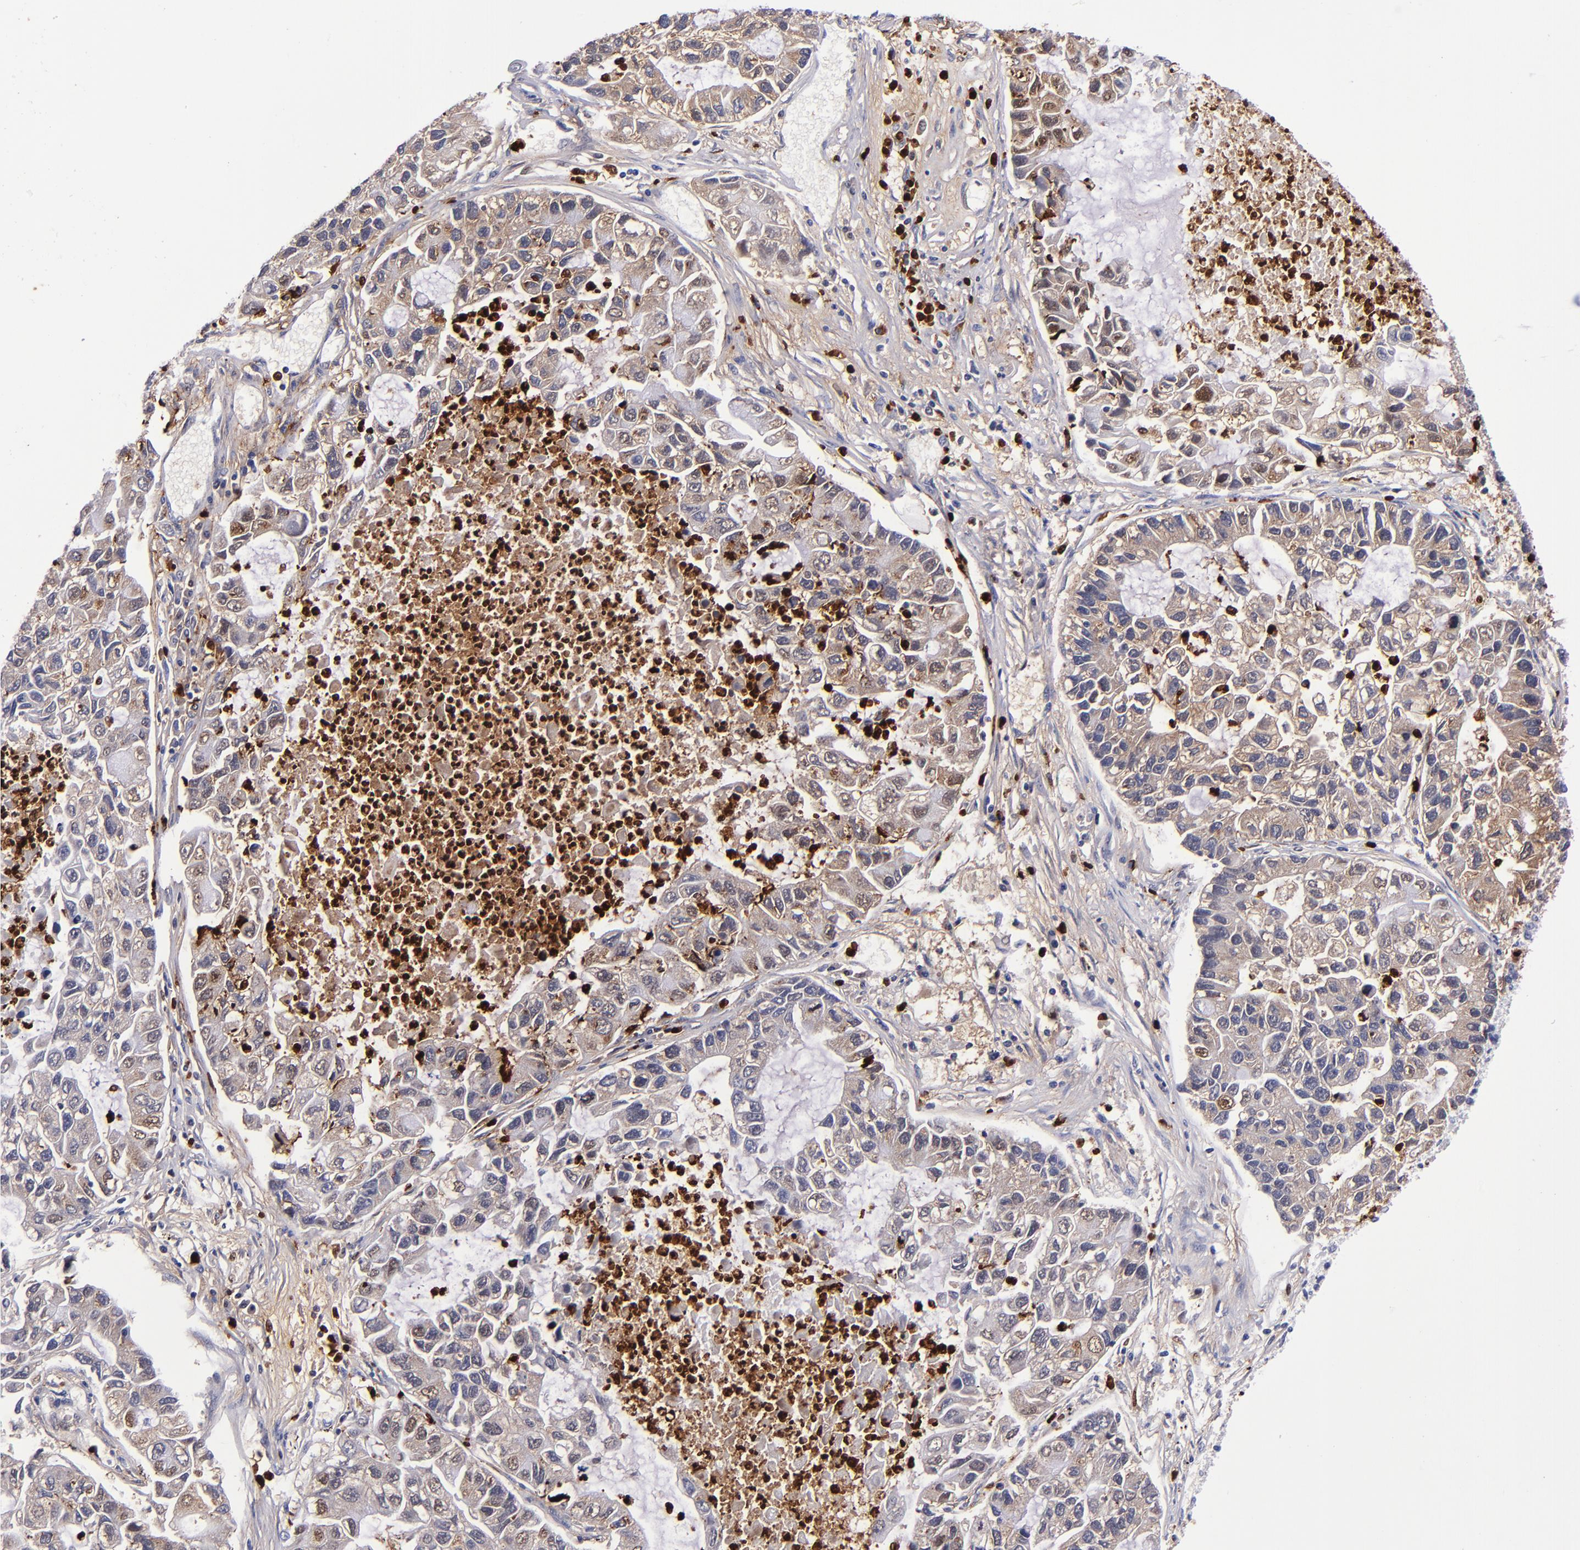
{"staining": {"intensity": "moderate", "quantity": ">75%", "location": "cytoplasmic/membranous,nuclear"}, "tissue": "lung cancer", "cell_type": "Tumor cells", "image_type": "cancer", "snomed": [{"axis": "morphology", "description": "Adenocarcinoma, NOS"}, {"axis": "topography", "description": "Lung"}], "caption": "Immunohistochemical staining of lung cancer demonstrates medium levels of moderate cytoplasmic/membranous and nuclear protein staining in approximately >75% of tumor cells. (Stains: DAB in brown, nuclei in blue, Microscopy: brightfield microscopy at high magnification).", "gene": "S100A8", "patient": {"sex": "female", "age": 51}}